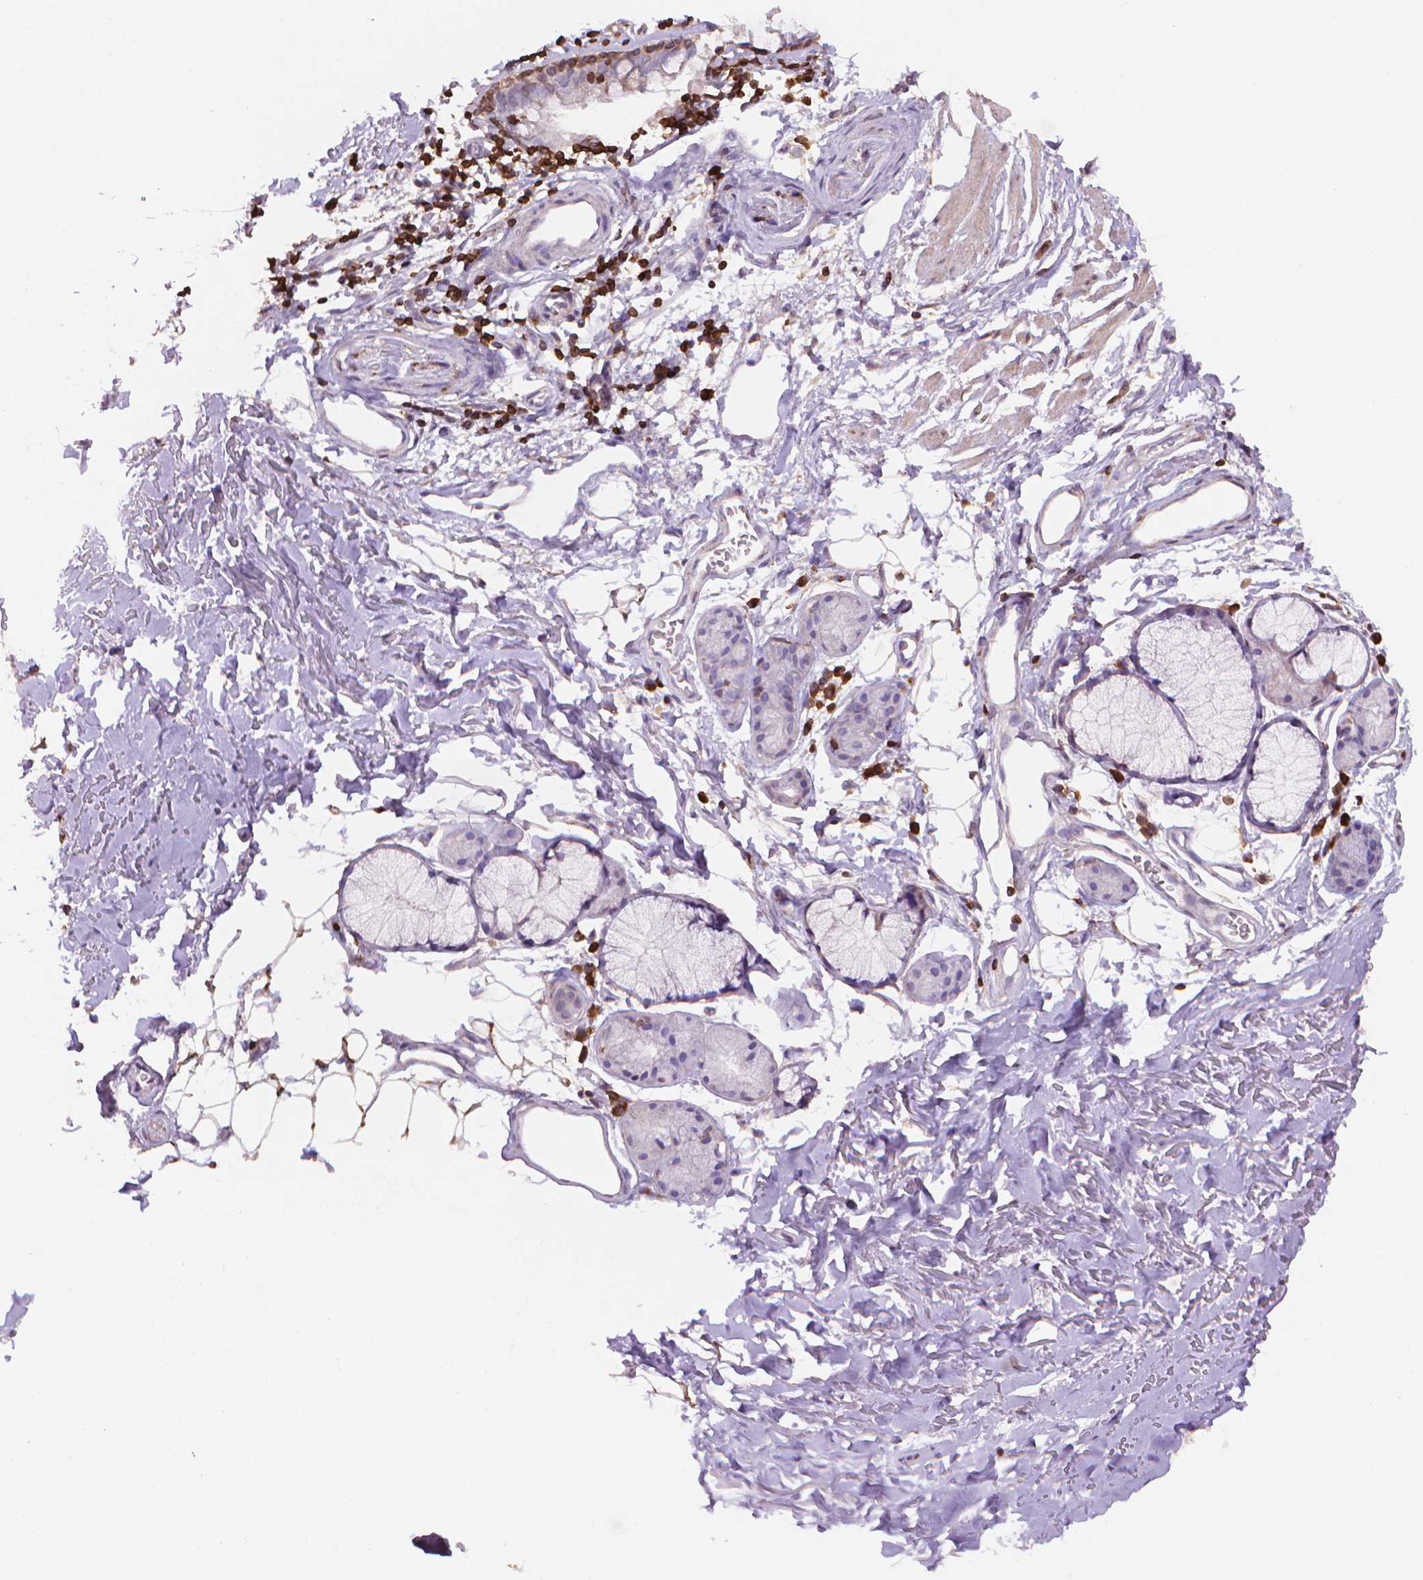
{"staining": {"intensity": "moderate", "quantity": "<25%", "location": "cytoplasmic/membranous"}, "tissue": "adipose tissue", "cell_type": "Adipocytes", "image_type": "normal", "snomed": [{"axis": "morphology", "description": "Normal tissue, NOS"}, {"axis": "topography", "description": "Cartilage tissue"}, {"axis": "topography", "description": "Bronchus"}], "caption": "Protein staining by IHC demonstrates moderate cytoplasmic/membranous staining in approximately <25% of adipocytes in normal adipose tissue. Using DAB (3,3'-diaminobenzidine) (brown) and hematoxylin (blue) stains, captured at high magnification using brightfield microscopy.", "gene": "BCL2", "patient": {"sex": "female", "age": 79}}